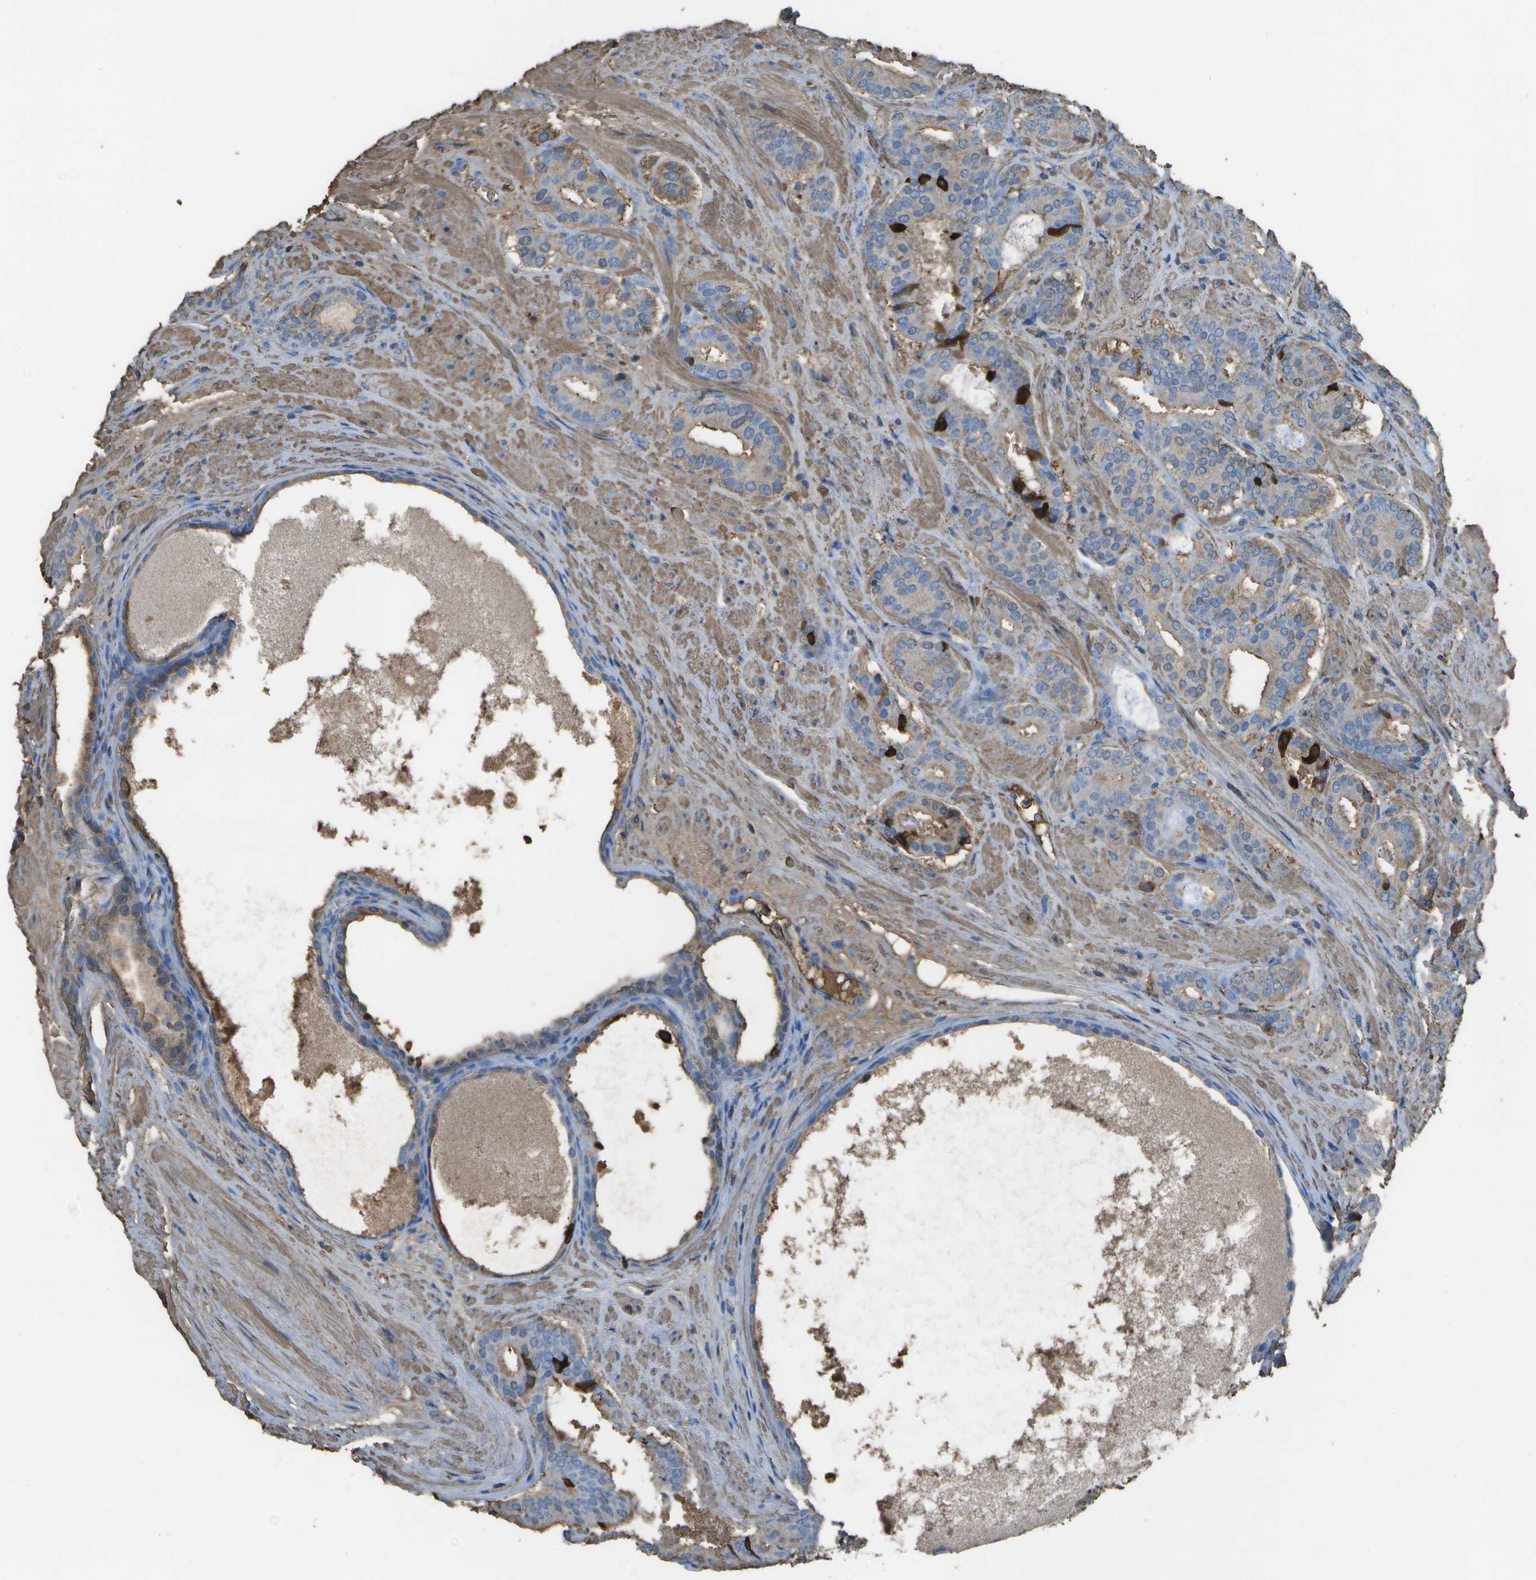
{"staining": {"intensity": "strong", "quantity": "<25%", "location": "cytoplasmic/membranous"}, "tissue": "prostate cancer", "cell_type": "Tumor cells", "image_type": "cancer", "snomed": [{"axis": "morphology", "description": "Adenocarcinoma, Low grade"}, {"axis": "topography", "description": "Prostate"}], "caption": "IHC photomicrograph of human adenocarcinoma (low-grade) (prostate) stained for a protein (brown), which displays medium levels of strong cytoplasmic/membranous staining in about <25% of tumor cells.", "gene": "CYP4F11", "patient": {"sex": "male", "age": 69}}